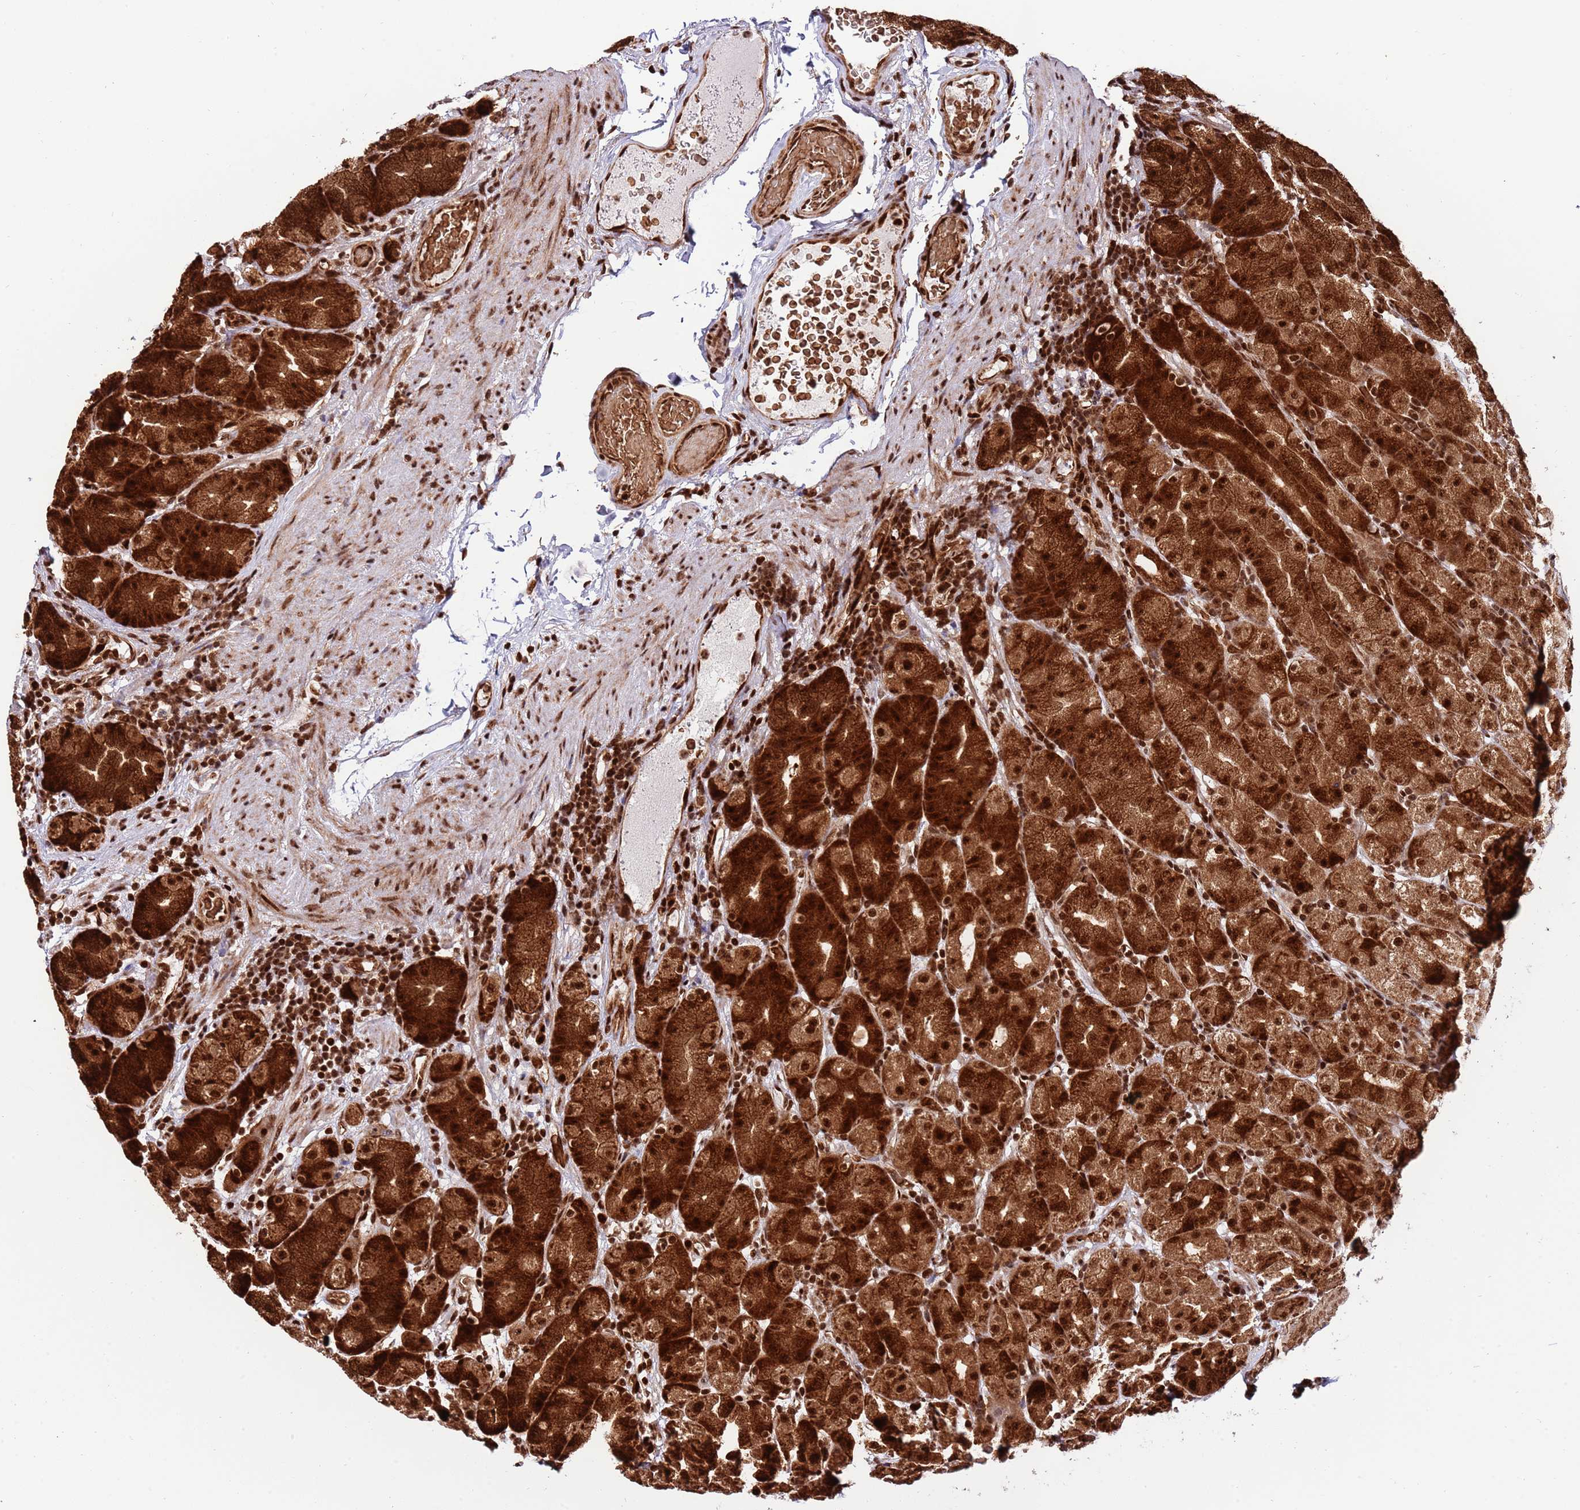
{"staining": {"intensity": "strong", "quantity": ">75%", "location": "cytoplasmic/membranous,nuclear"}, "tissue": "stomach", "cell_type": "Glandular cells", "image_type": "normal", "snomed": [{"axis": "morphology", "description": "Normal tissue, NOS"}, {"axis": "topography", "description": "Stomach, upper"}, {"axis": "topography", "description": "Stomach"}], "caption": "DAB (3,3'-diaminobenzidine) immunohistochemical staining of unremarkable stomach shows strong cytoplasmic/membranous,nuclear protein positivity in about >75% of glandular cells.", "gene": "RIF1", "patient": {"sex": "male", "age": 68}}